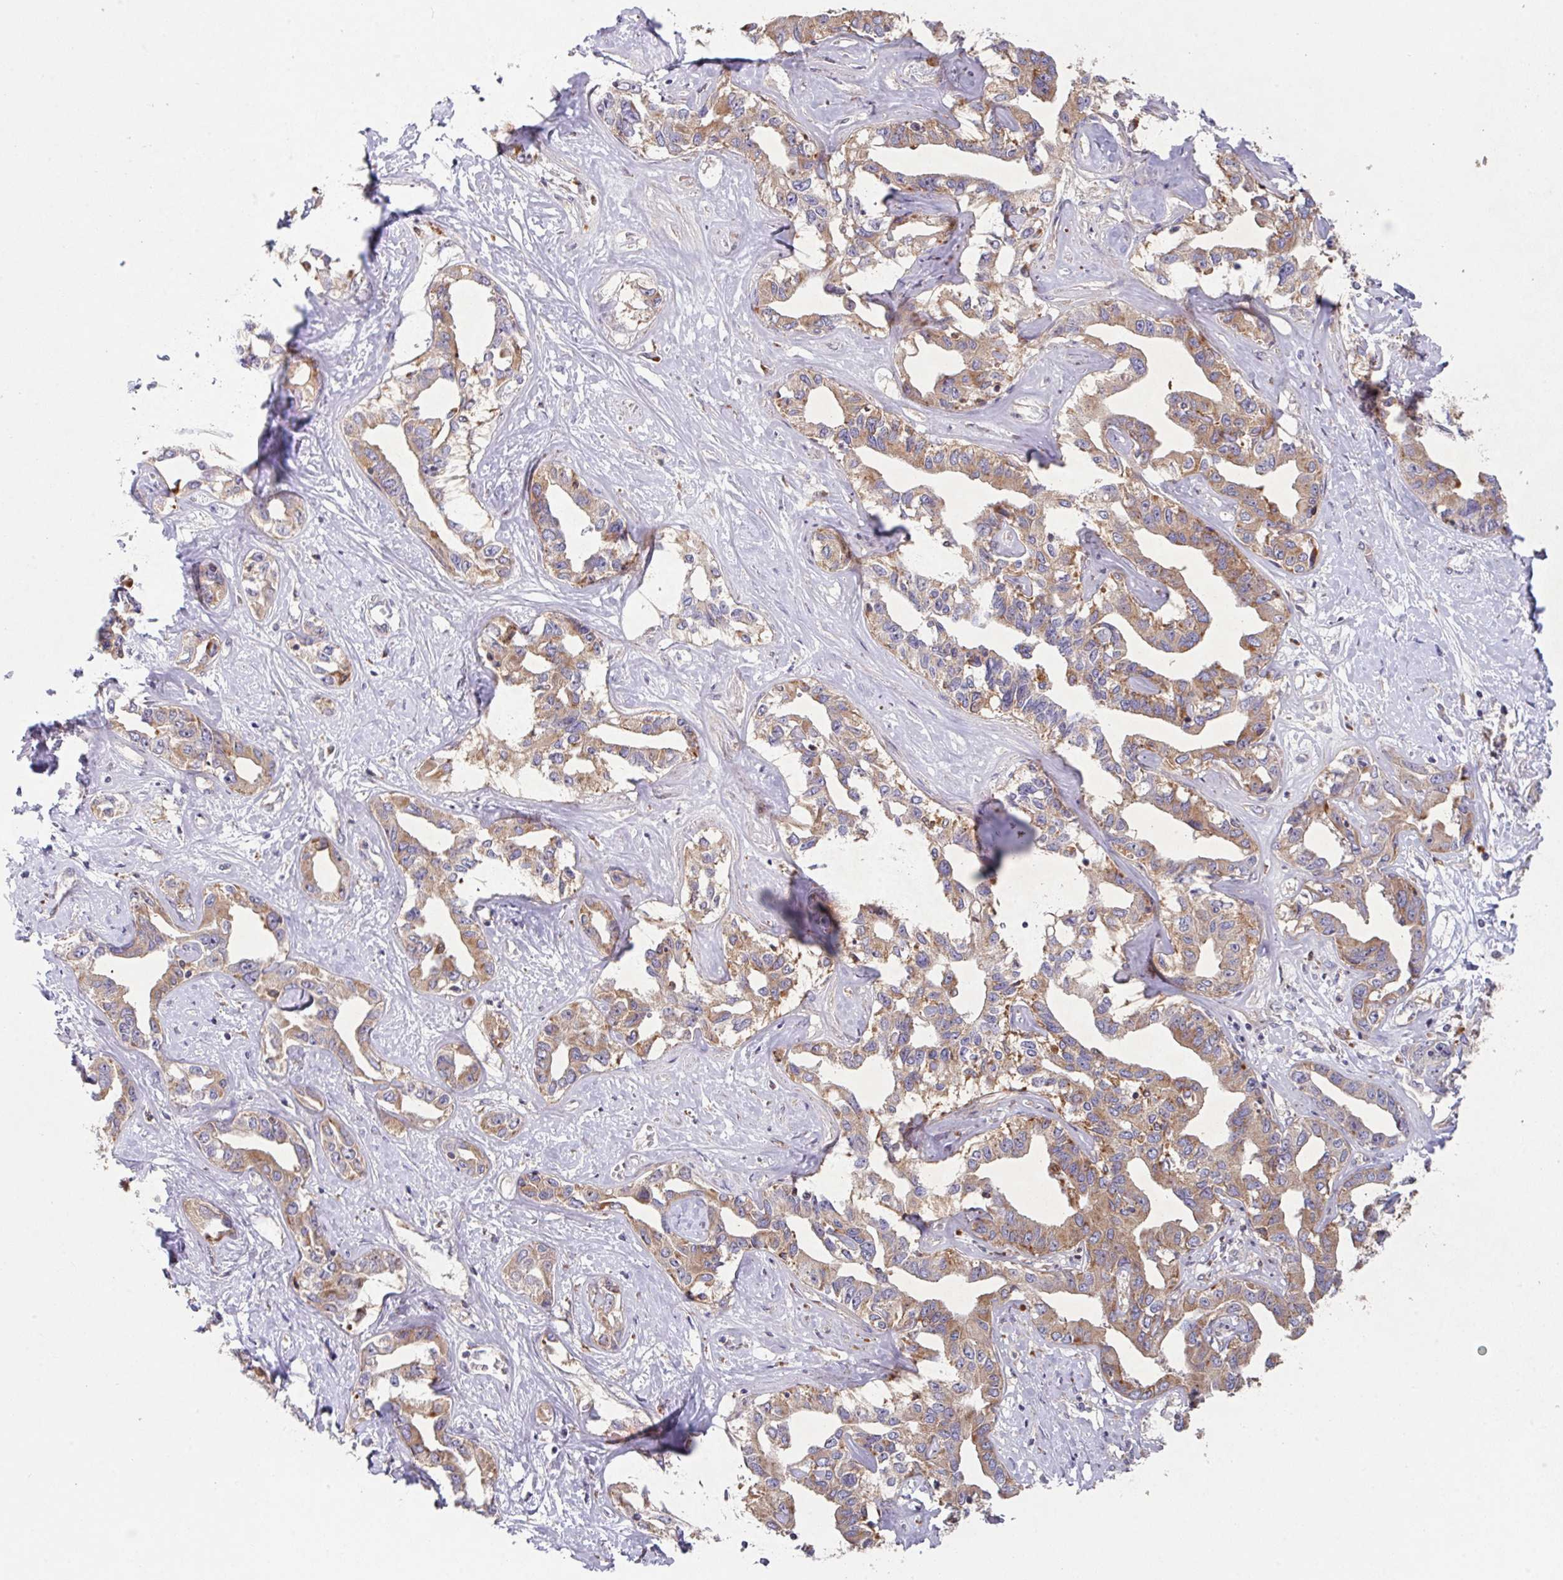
{"staining": {"intensity": "moderate", "quantity": ">75%", "location": "cytoplasmic/membranous"}, "tissue": "liver cancer", "cell_type": "Tumor cells", "image_type": "cancer", "snomed": [{"axis": "morphology", "description": "Cholangiocarcinoma"}, {"axis": "topography", "description": "Liver"}], "caption": "Tumor cells demonstrate medium levels of moderate cytoplasmic/membranous positivity in about >75% of cells in human liver cancer.", "gene": "TRIM14", "patient": {"sex": "male", "age": 59}}